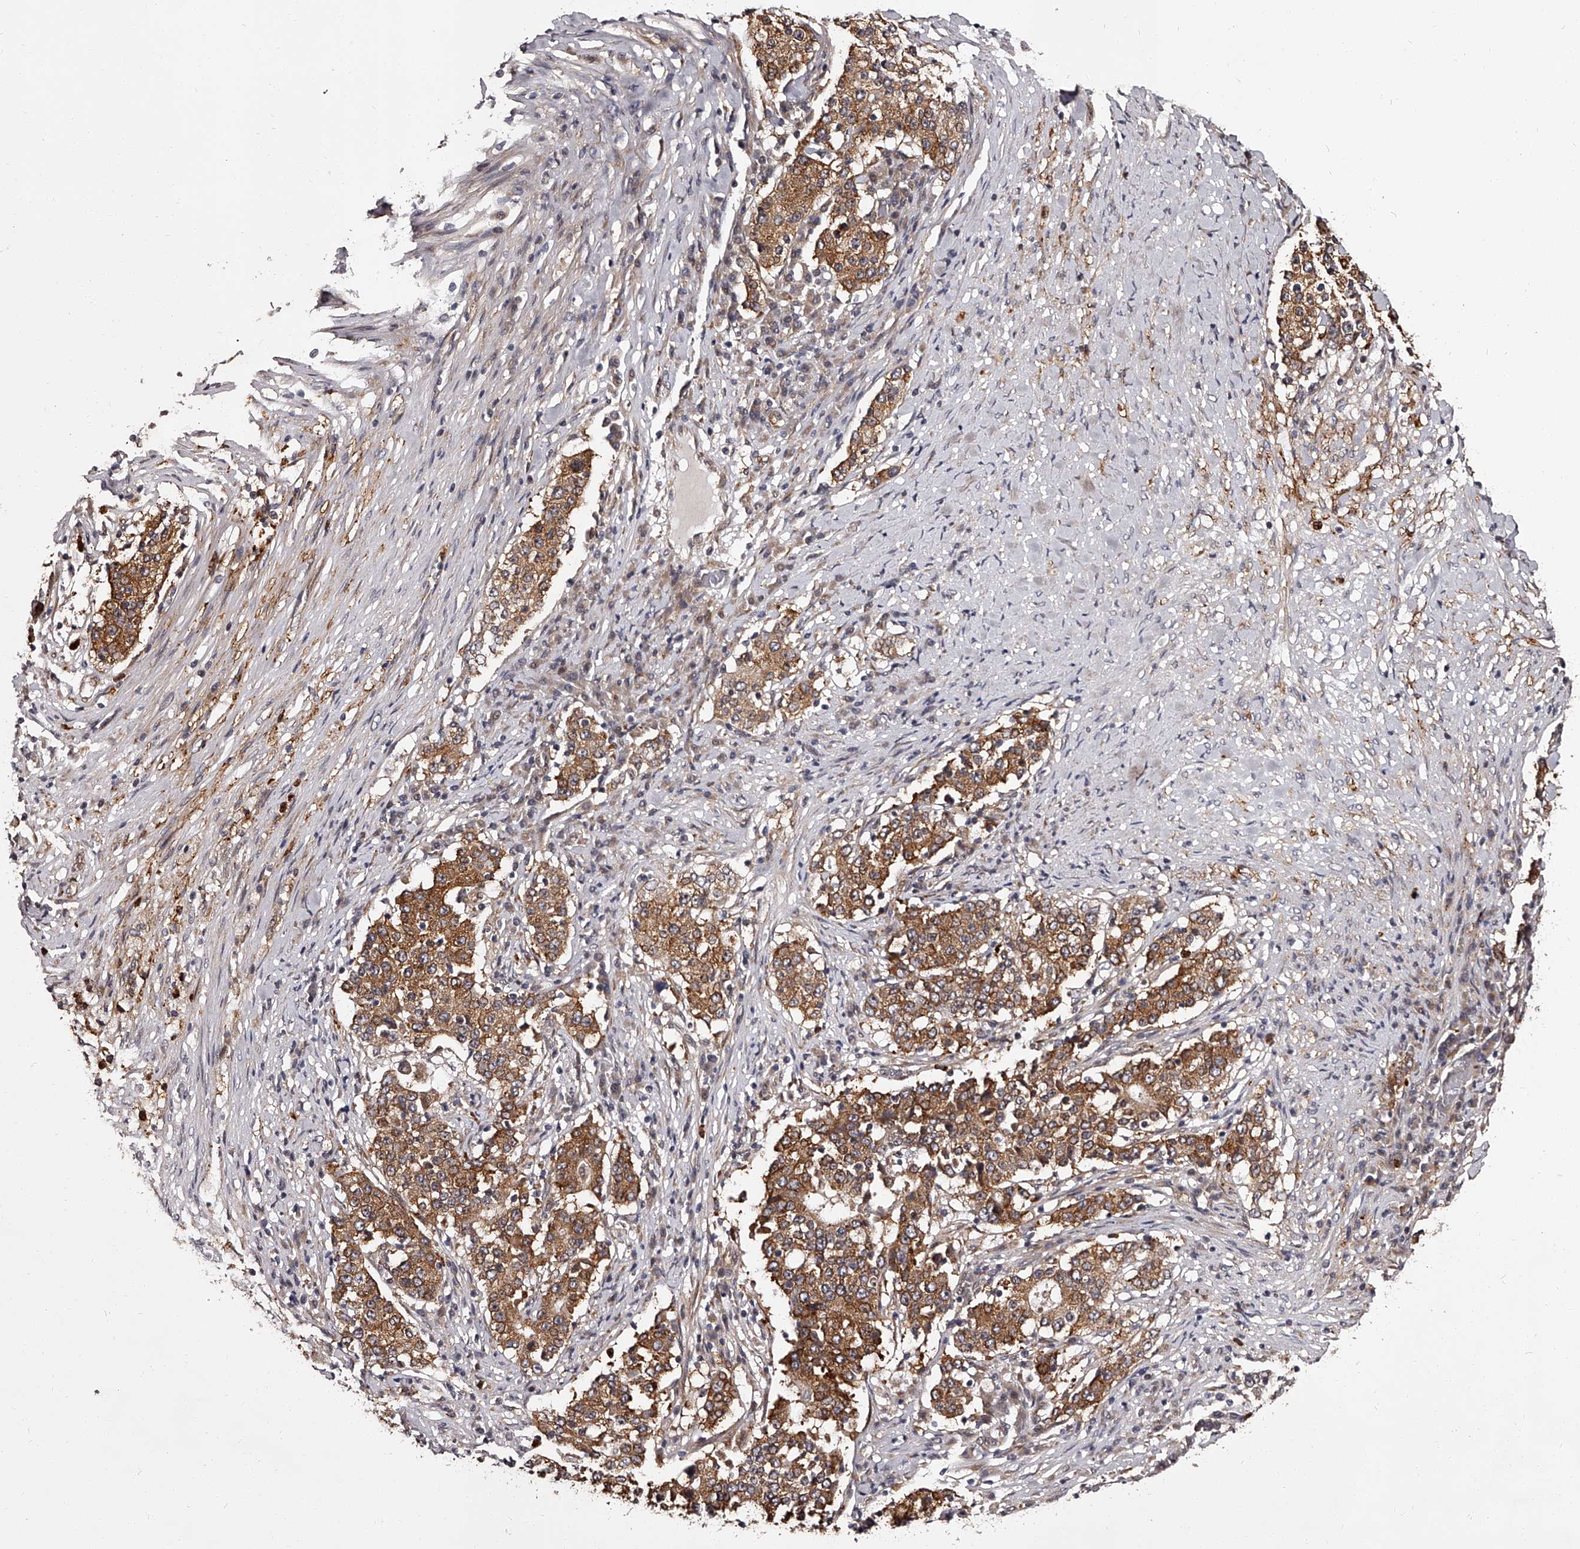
{"staining": {"intensity": "moderate", "quantity": ">75%", "location": "cytoplasmic/membranous"}, "tissue": "stomach cancer", "cell_type": "Tumor cells", "image_type": "cancer", "snomed": [{"axis": "morphology", "description": "Adenocarcinoma, NOS"}, {"axis": "topography", "description": "Stomach"}], "caption": "DAB (3,3'-diaminobenzidine) immunohistochemical staining of human stomach cancer (adenocarcinoma) reveals moderate cytoplasmic/membranous protein staining in about >75% of tumor cells.", "gene": "RSC1A1", "patient": {"sex": "male", "age": 59}}